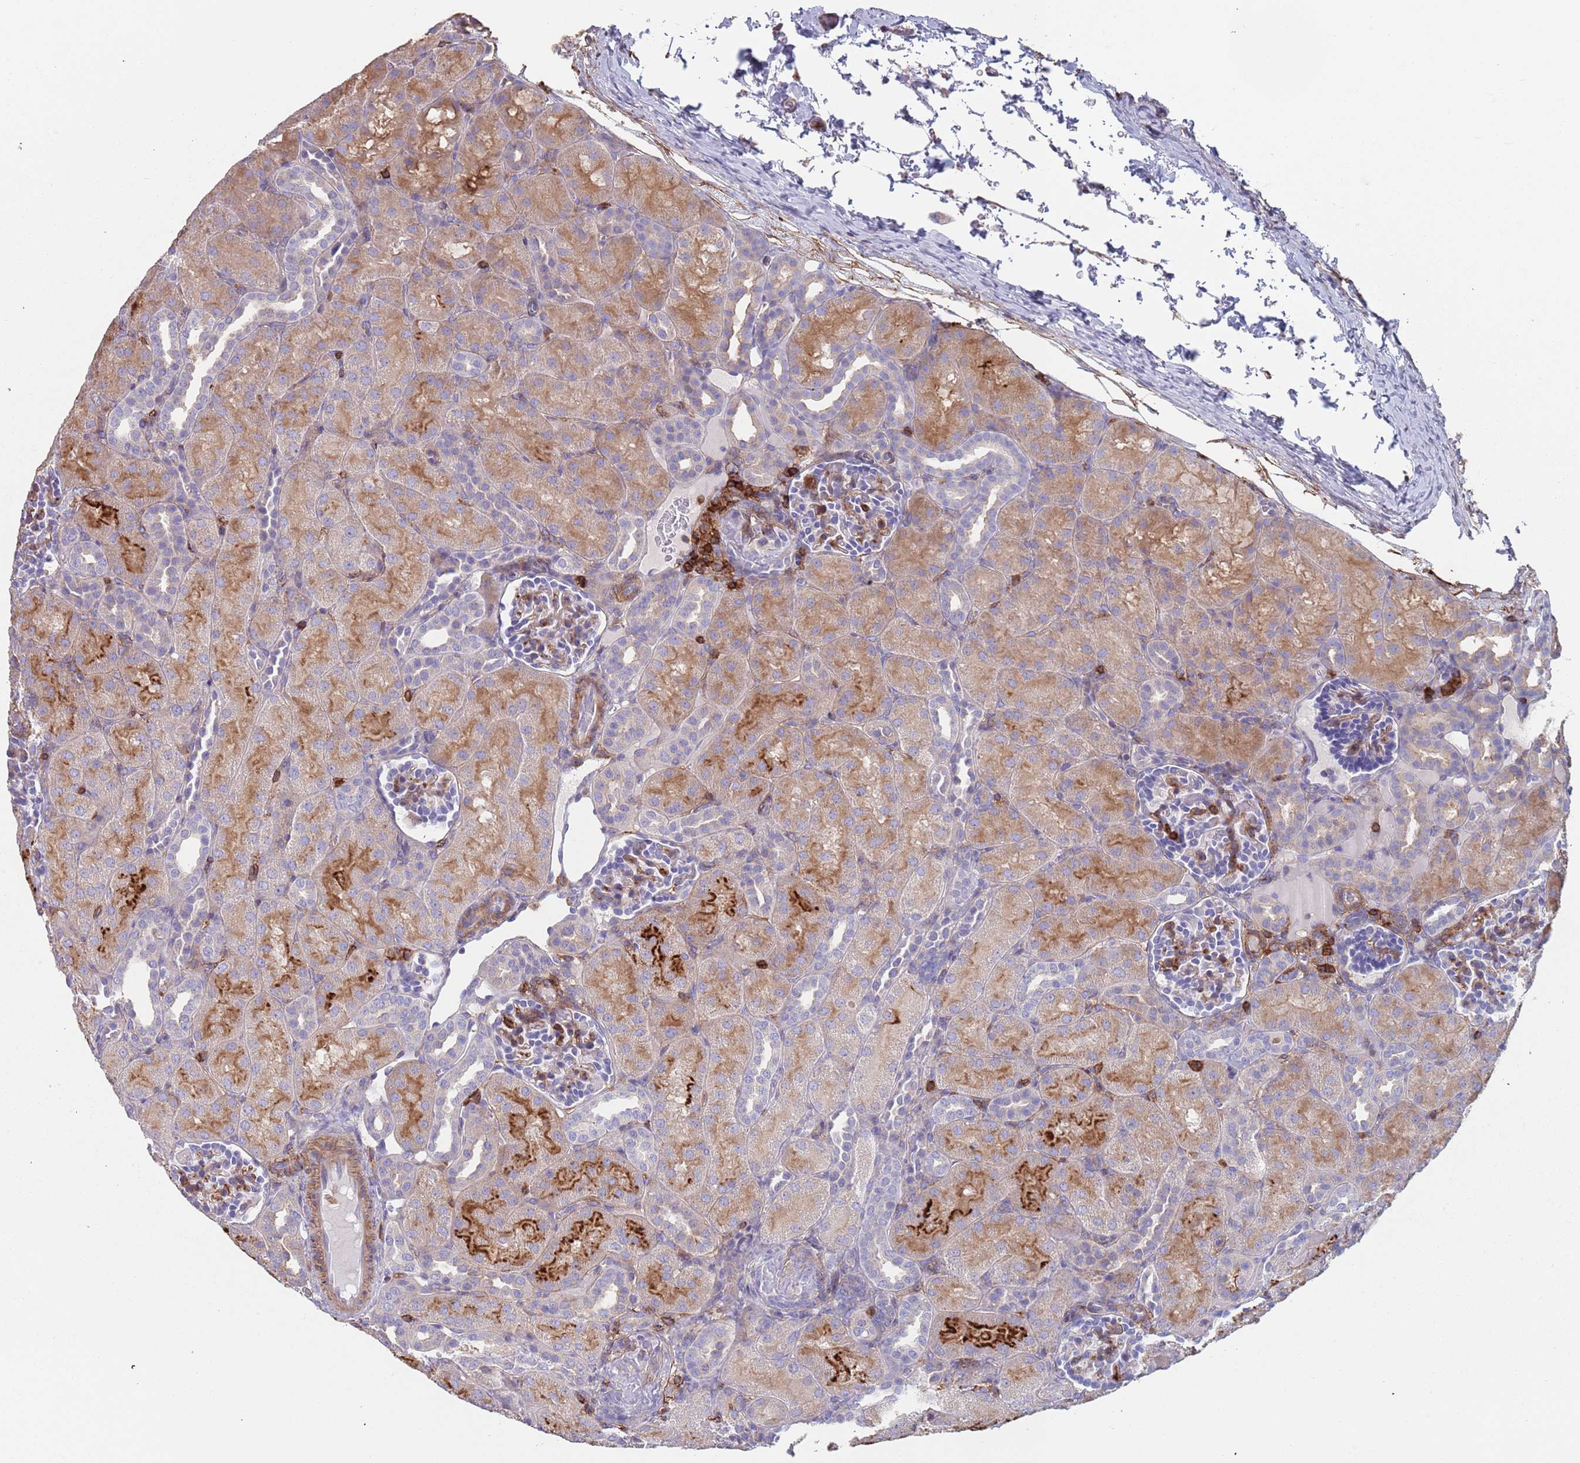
{"staining": {"intensity": "moderate", "quantity": "25%-75%", "location": "cytoplasmic/membranous"}, "tissue": "kidney", "cell_type": "Cells in glomeruli", "image_type": "normal", "snomed": [{"axis": "morphology", "description": "Normal tissue, NOS"}, {"axis": "topography", "description": "Kidney"}], "caption": "Immunohistochemical staining of unremarkable kidney exhibits 25%-75% levels of moderate cytoplasmic/membranous protein staining in about 25%-75% of cells in glomeruli. (brown staining indicates protein expression, while blue staining denotes nuclei).", "gene": "RNF144A", "patient": {"sex": "male", "age": 1}}